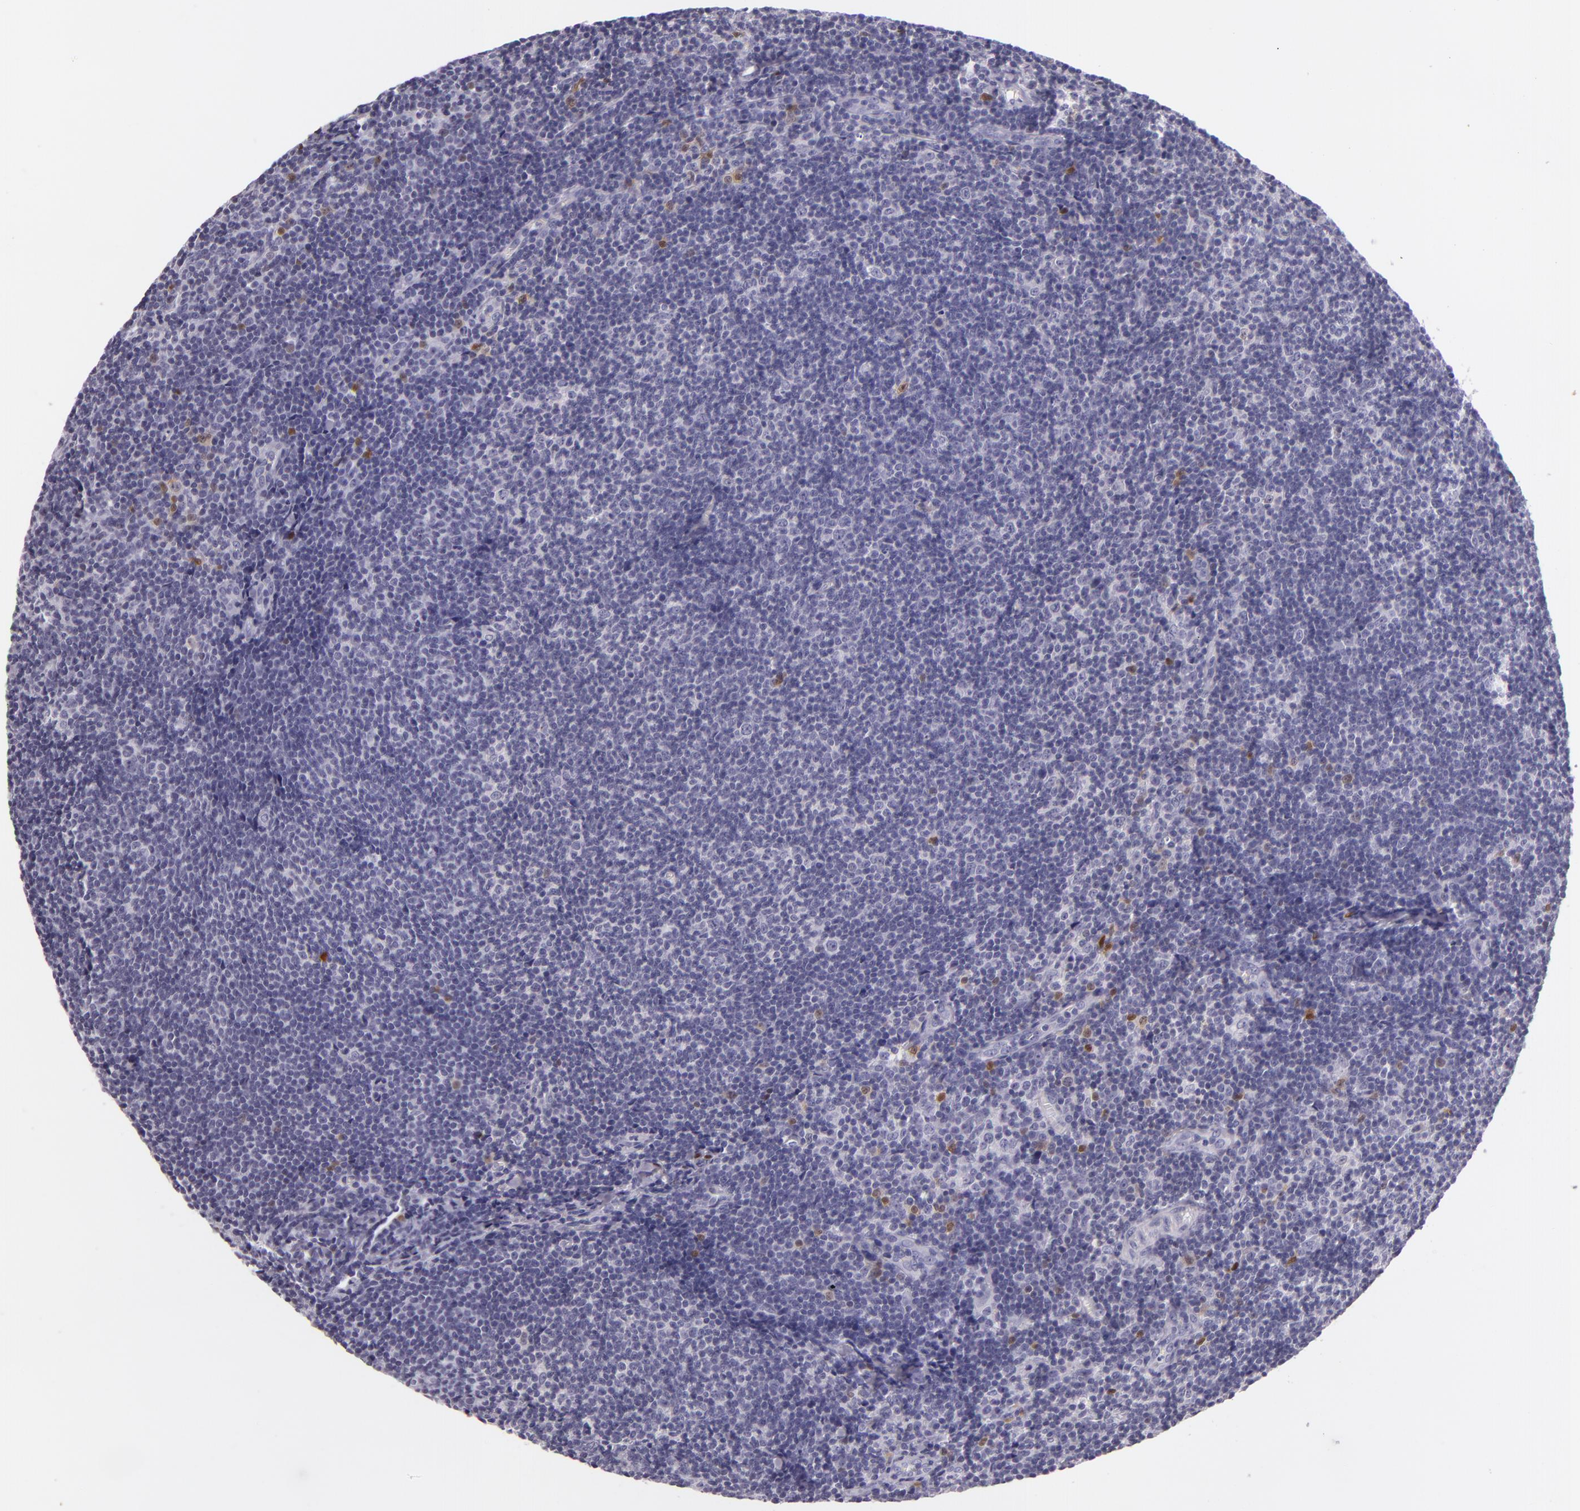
{"staining": {"intensity": "weak", "quantity": "<25%", "location": "nuclear"}, "tissue": "lymphoma", "cell_type": "Tumor cells", "image_type": "cancer", "snomed": [{"axis": "morphology", "description": "Malignant lymphoma, non-Hodgkin's type, Low grade"}, {"axis": "topography", "description": "Lymph node"}], "caption": "Immunohistochemical staining of human malignant lymphoma, non-Hodgkin's type (low-grade) displays no significant positivity in tumor cells.", "gene": "MT1A", "patient": {"sex": "male", "age": 49}}